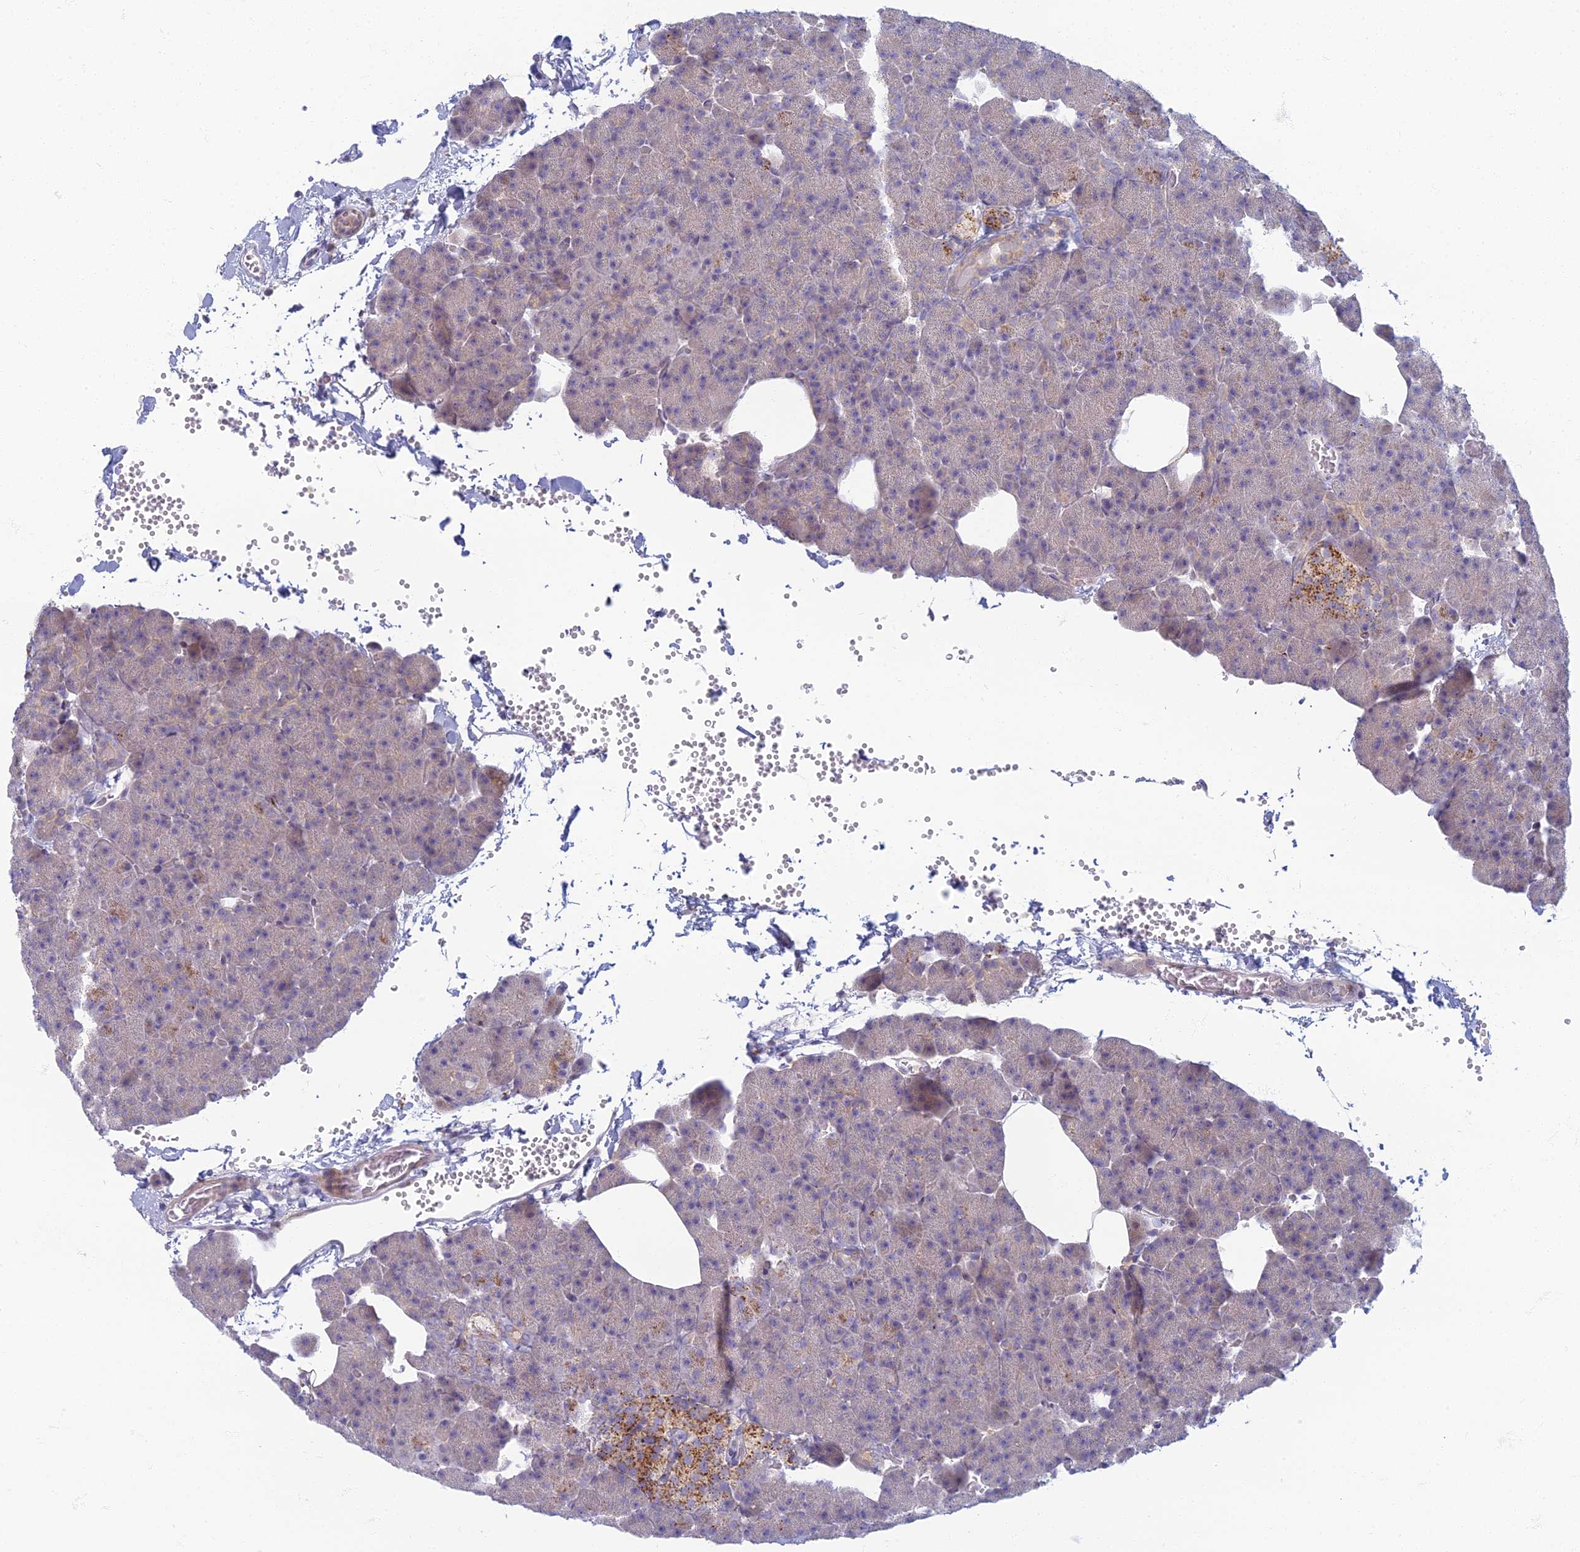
{"staining": {"intensity": "moderate", "quantity": "25%-75%", "location": "cytoplasmic/membranous"}, "tissue": "pancreas", "cell_type": "Exocrine glandular cells", "image_type": "normal", "snomed": [{"axis": "morphology", "description": "Normal tissue, NOS"}, {"axis": "morphology", "description": "Carcinoid, malignant, NOS"}, {"axis": "topography", "description": "Pancreas"}], "caption": "Exocrine glandular cells show medium levels of moderate cytoplasmic/membranous expression in about 25%-75% of cells in normal pancreas.", "gene": "CHMP4B", "patient": {"sex": "female", "age": 35}}